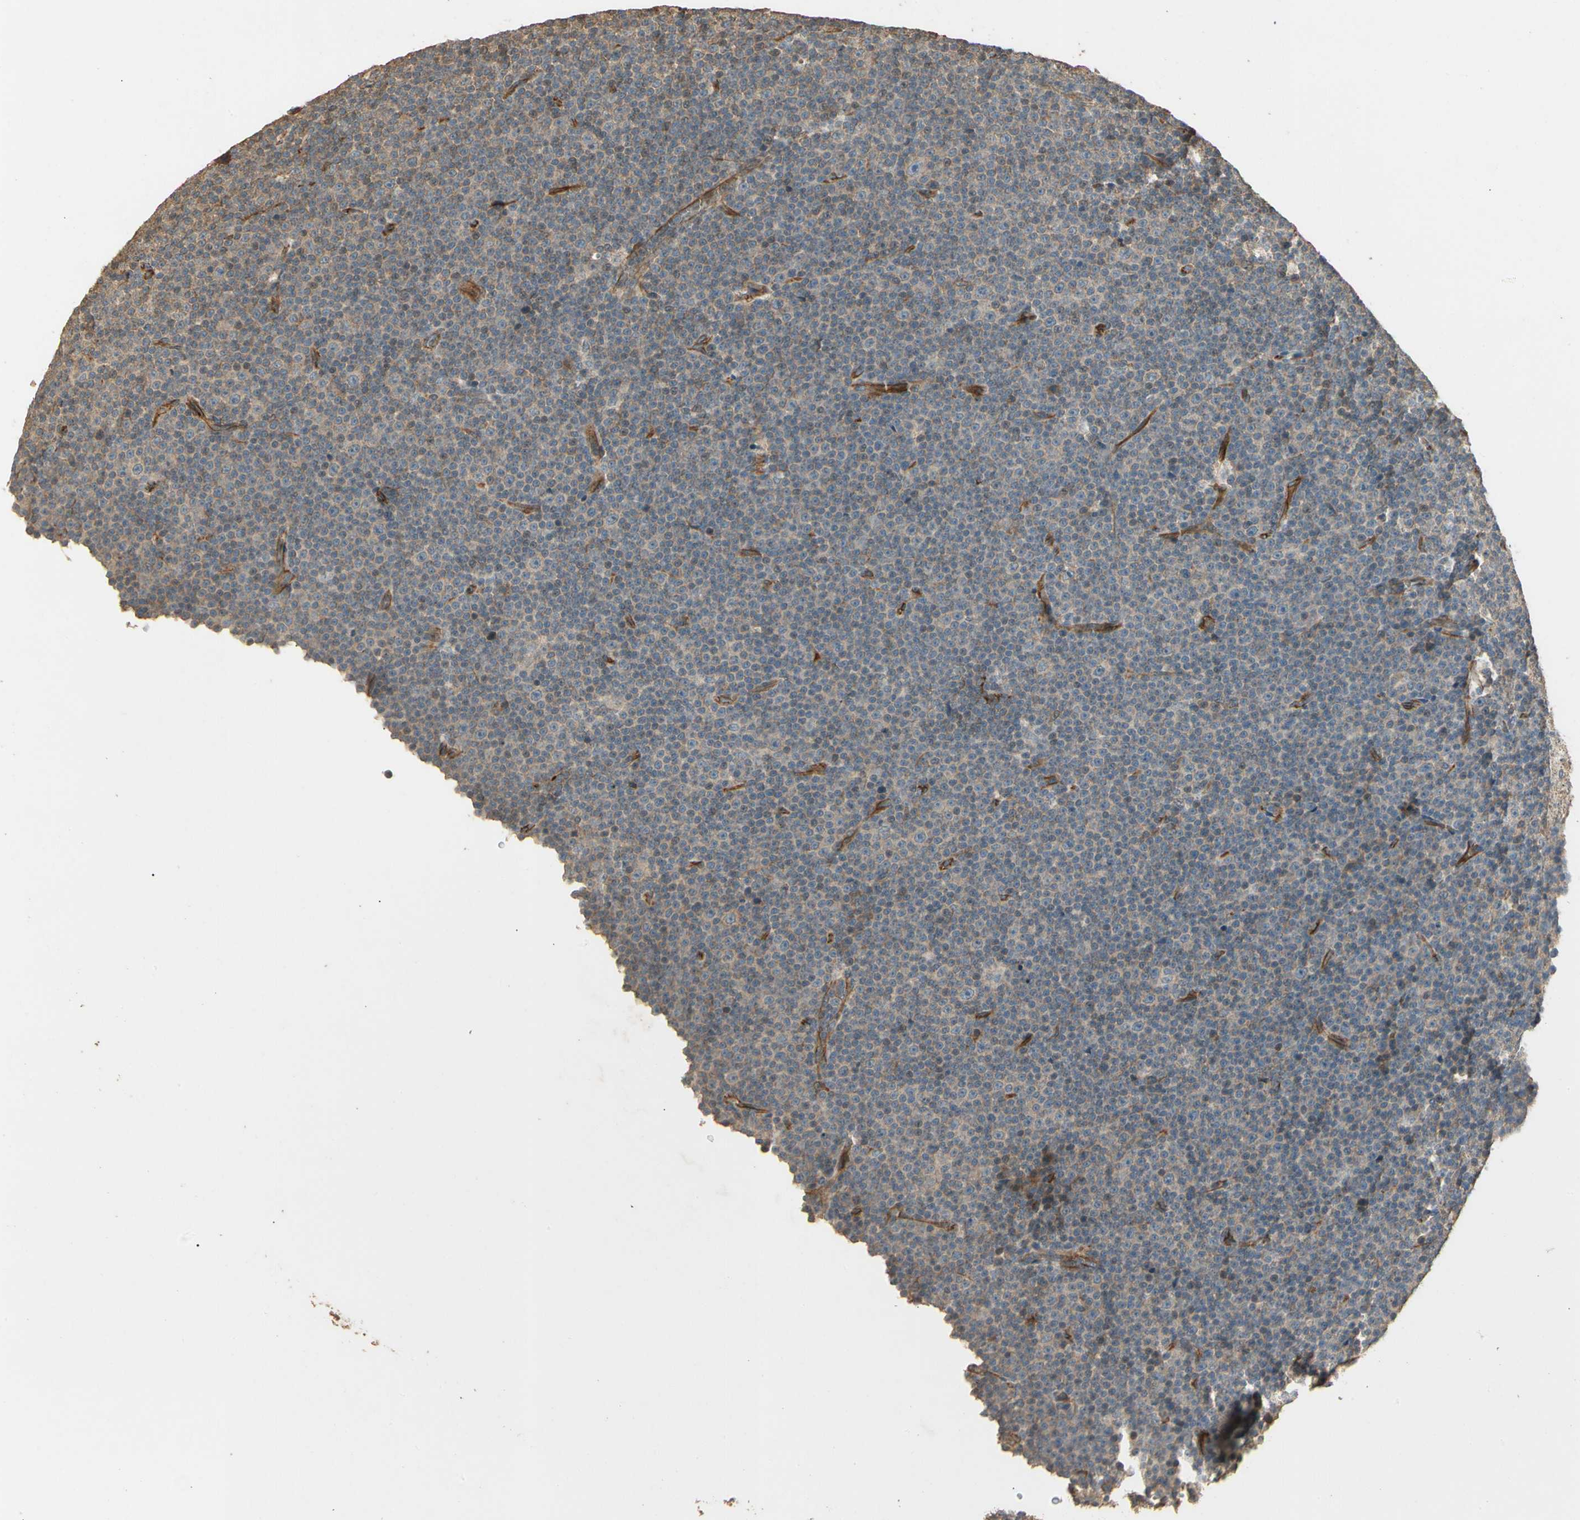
{"staining": {"intensity": "negative", "quantity": "none", "location": "none"}, "tissue": "lymphoma", "cell_type": "Tumor cells", "image_type": "cancer", "snomed": [{"axis": "morphology", "description": "Malignant lymphoma, non-Hodgkin's type, Low grade"}, {"axis": "topography", "description": "Lymph node"}], "caption": "Immunohistochemistry of human low-grade malignant lymphoma, non-Hodgkin's type shows no staining in tumor cells. (Brightfield microscopy of DAB (3,3'-diaminobenzidine) immunohistochemistry at high magnification).", "gene": "RNF180", "patient": {"sex": "female", "age": 67}}